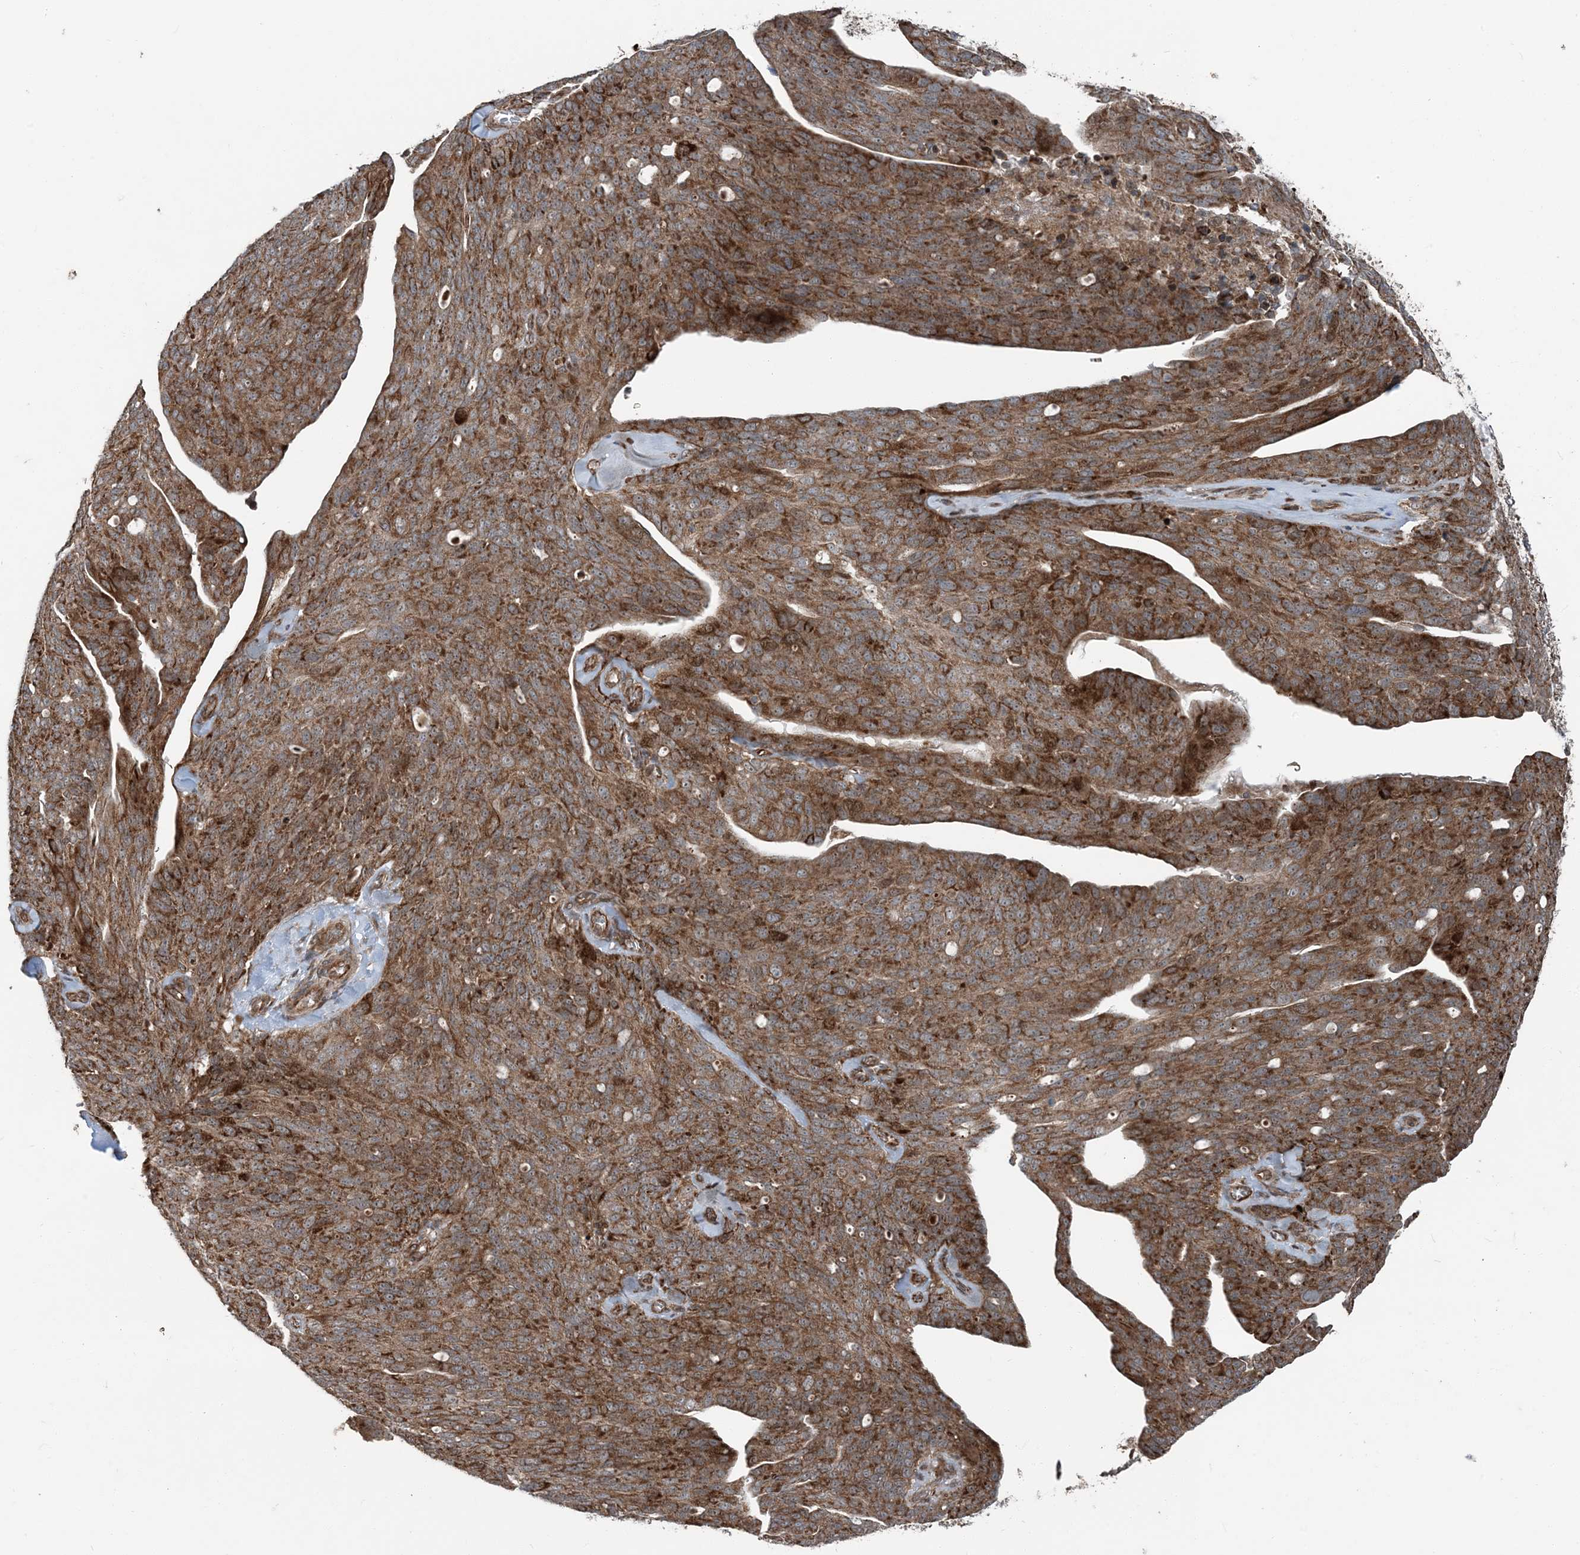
{"staining": {"intensity": "strong", "quantity": "25%-75%", "location": "cytoplasmic/membranous"}, "tissue": "ovarian cancer", "cell_type": "Tumor cells", "image_type": "cancer", "snomed": [{"axis": "morphology", "description": "Carcinoma, endometroid"}, {"axis": "topography", "description": "Ovary"}], "caption": "A brown stain highlights strong cytoplasmic/membranous staining of a protein in ovarian cancer (endometroid carcinoma) tumor cells. The staining was performed using DAB (3,3'-diaminobenzidine) to visualize the protein expression in brown, while the nuclei were stained in blue with hematoxylin (Magnification: 20x).", "gene": "EDEM2", "patient": {"sex": "female", "age": 60}}